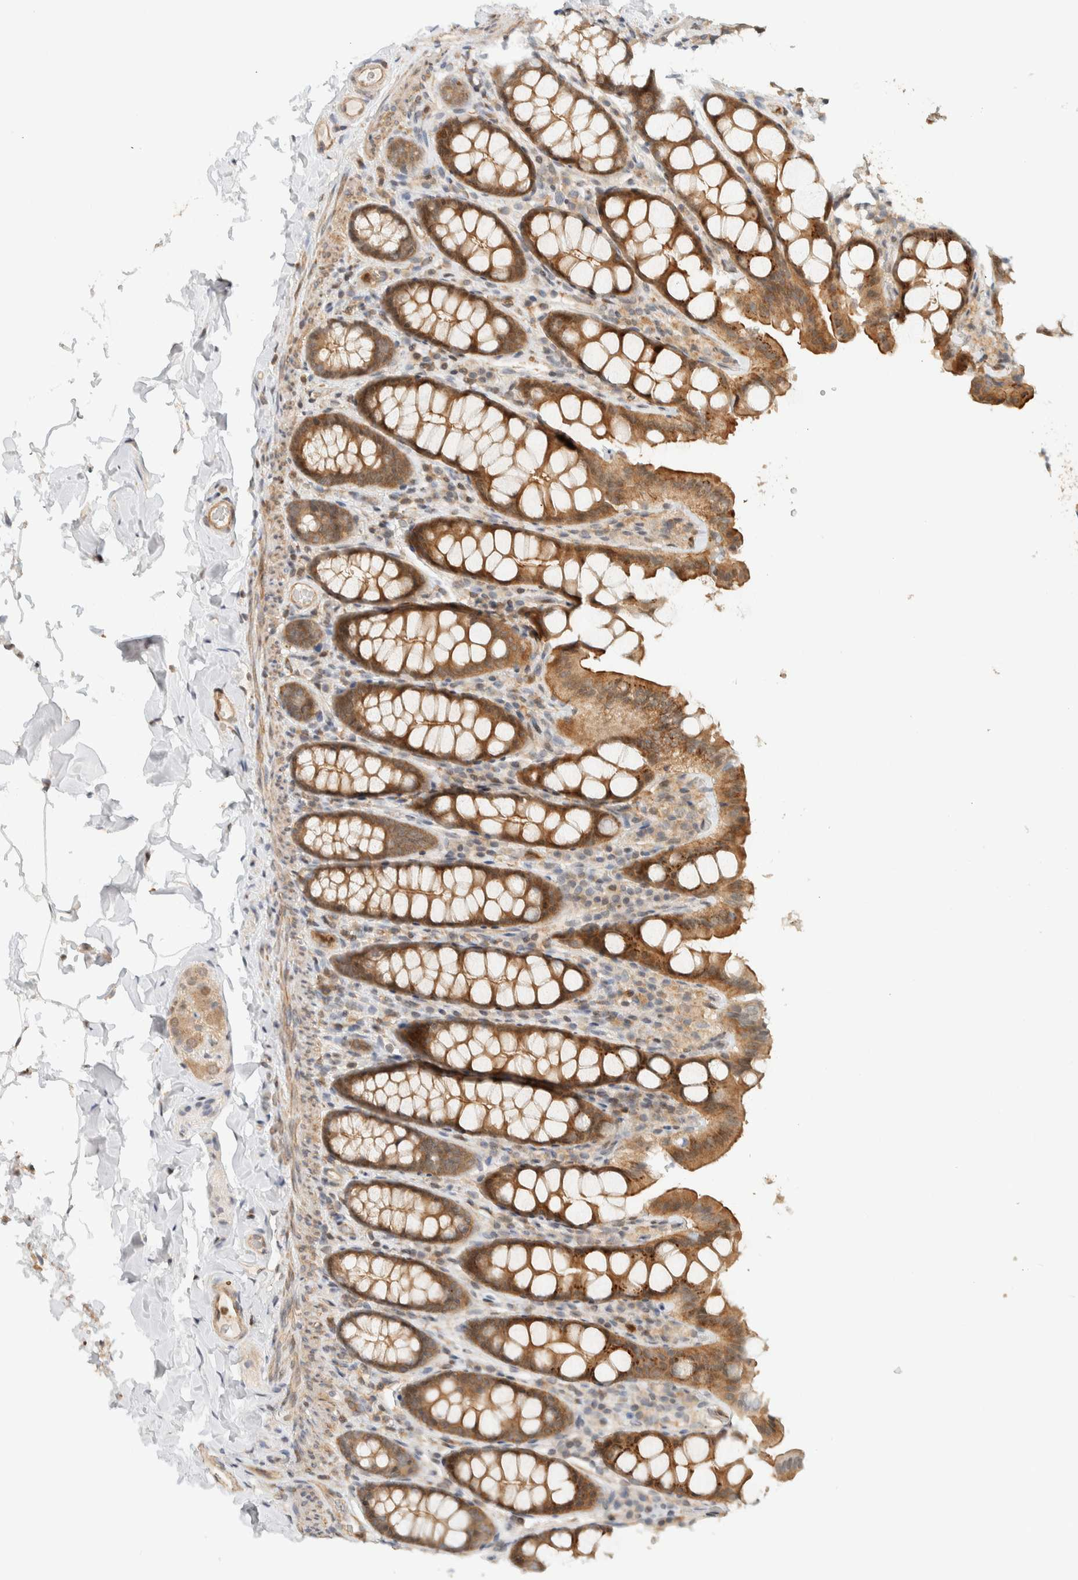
{"staining": {"intensity": "moderate", "quantity": ">75%", "location": "cytoplasmic/membranous"}, "tissue": "colon", "cell_type": "Endothelial cells", "image_type": "normal", "snomed": [{"axis": "morphology", "description": "Normal tissue, NOS"}, {"axis": "topography", "description": "Colon"}, {"axis": "topography", "description": "Peripheral nerve tissue"}], "caption": "Immunohistochemical staining of normal colon shows >75% levels of moderate cytoplasmic/membranous protein staining in approximately >75% of endothelial cells. (Stains: DAB in brown, nuclei in blue, Microscopy: brightfield microscopy at high magnification).", "gene": "ARFGEF1", "patient": {"sex": "female", "age": 61}}